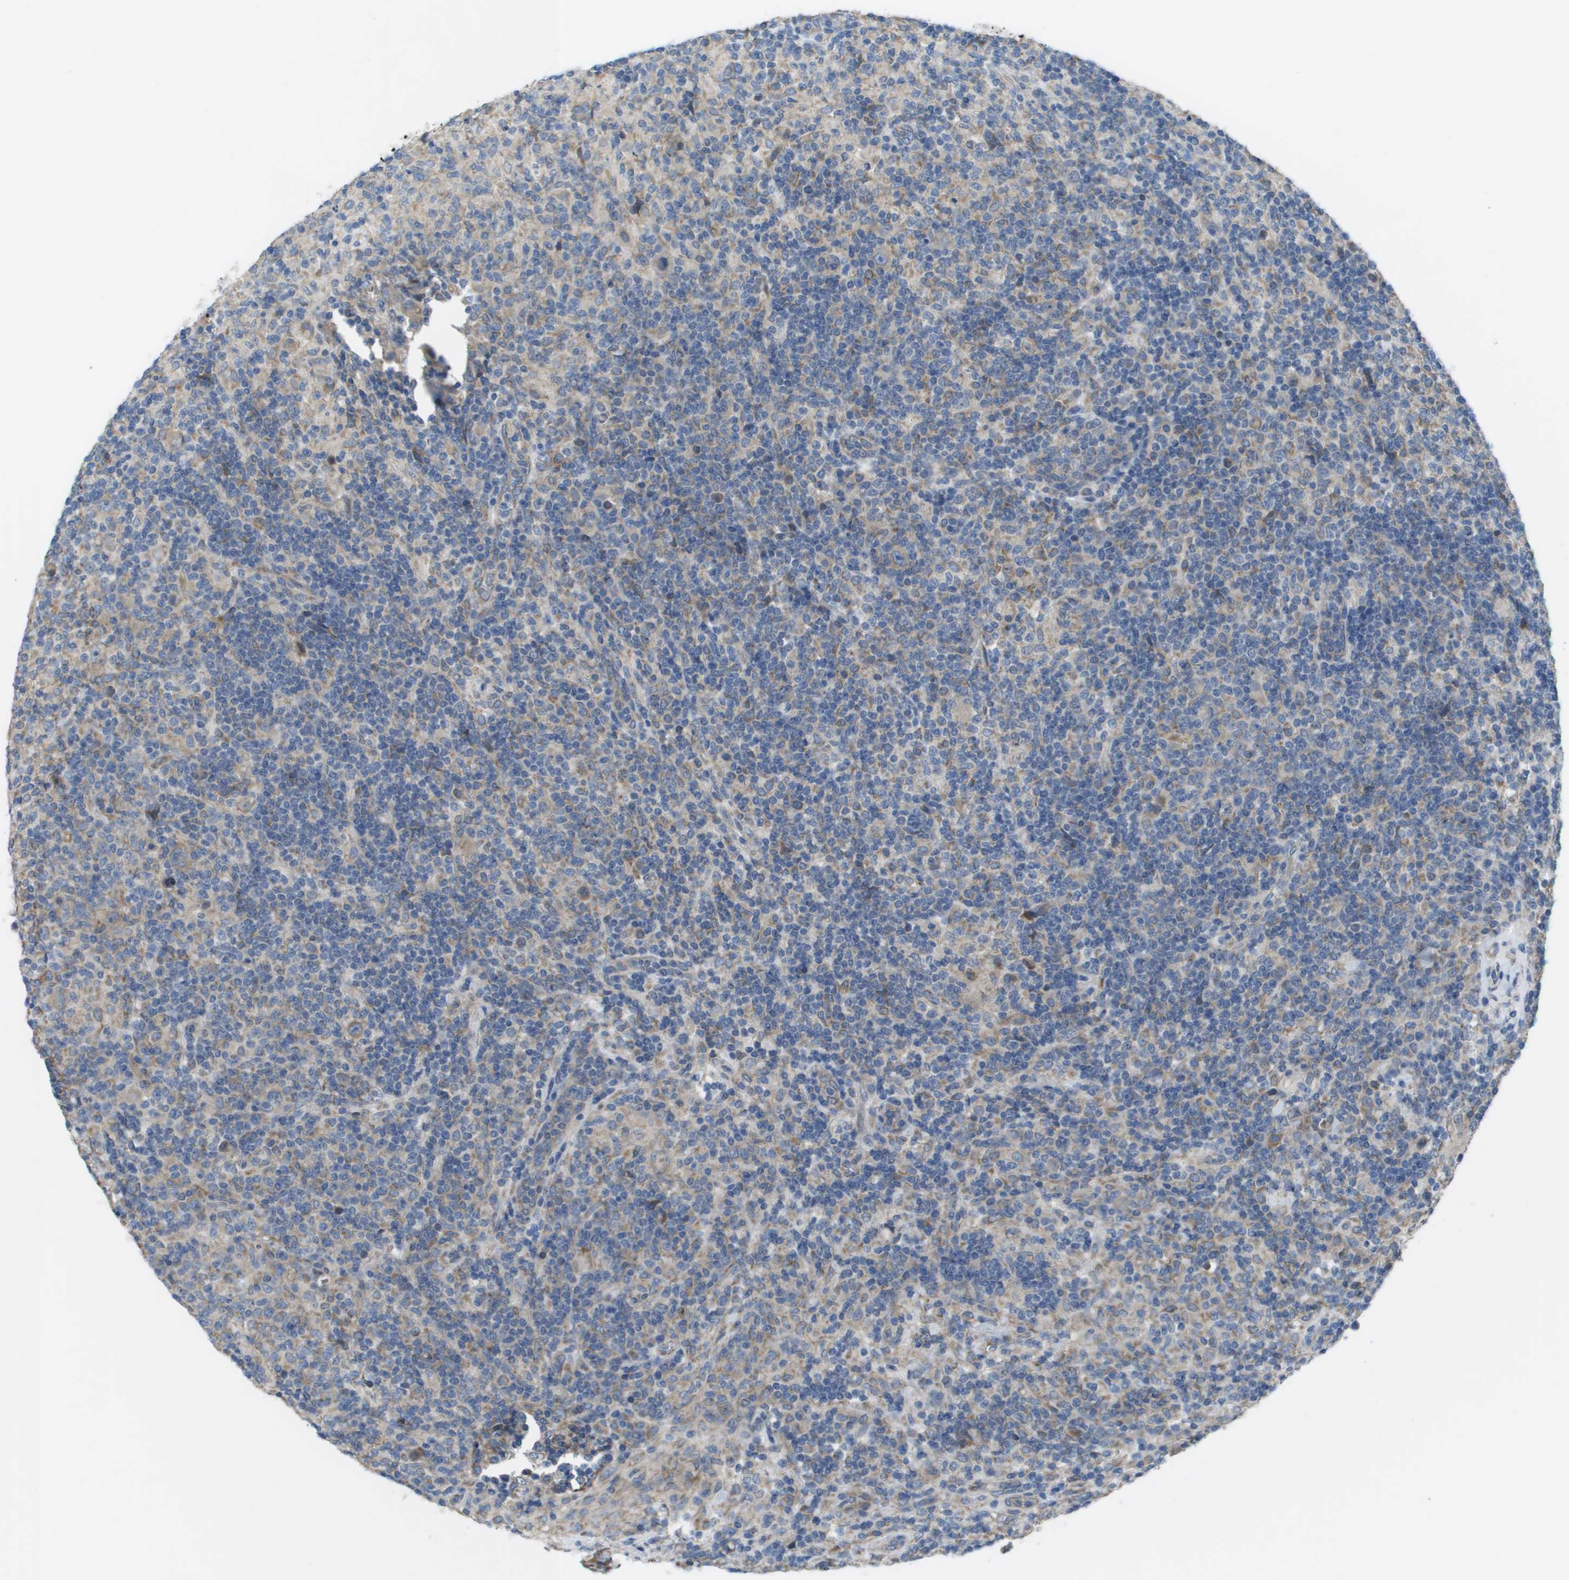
{"staining": {"intensity": "moderate", "quantity": "<25%", "location": "cytoplasmic/membranous"}, "tissue": "lymphoma", "cell_type": "Tumor cells", "image_type": "cancer", "snomed": [{"axis": "morphology", "description": "Hodgkin's disease, NOS"}, {"axis": "topography", "description": "Lymph node"}], "caption": "A brown stain labels moderate cytoplasmic/membranous positivity of a protein in human lymphoma tumor cells.", "gene": "CLCN2", "patient": {"sex": "male", "age": 70}}